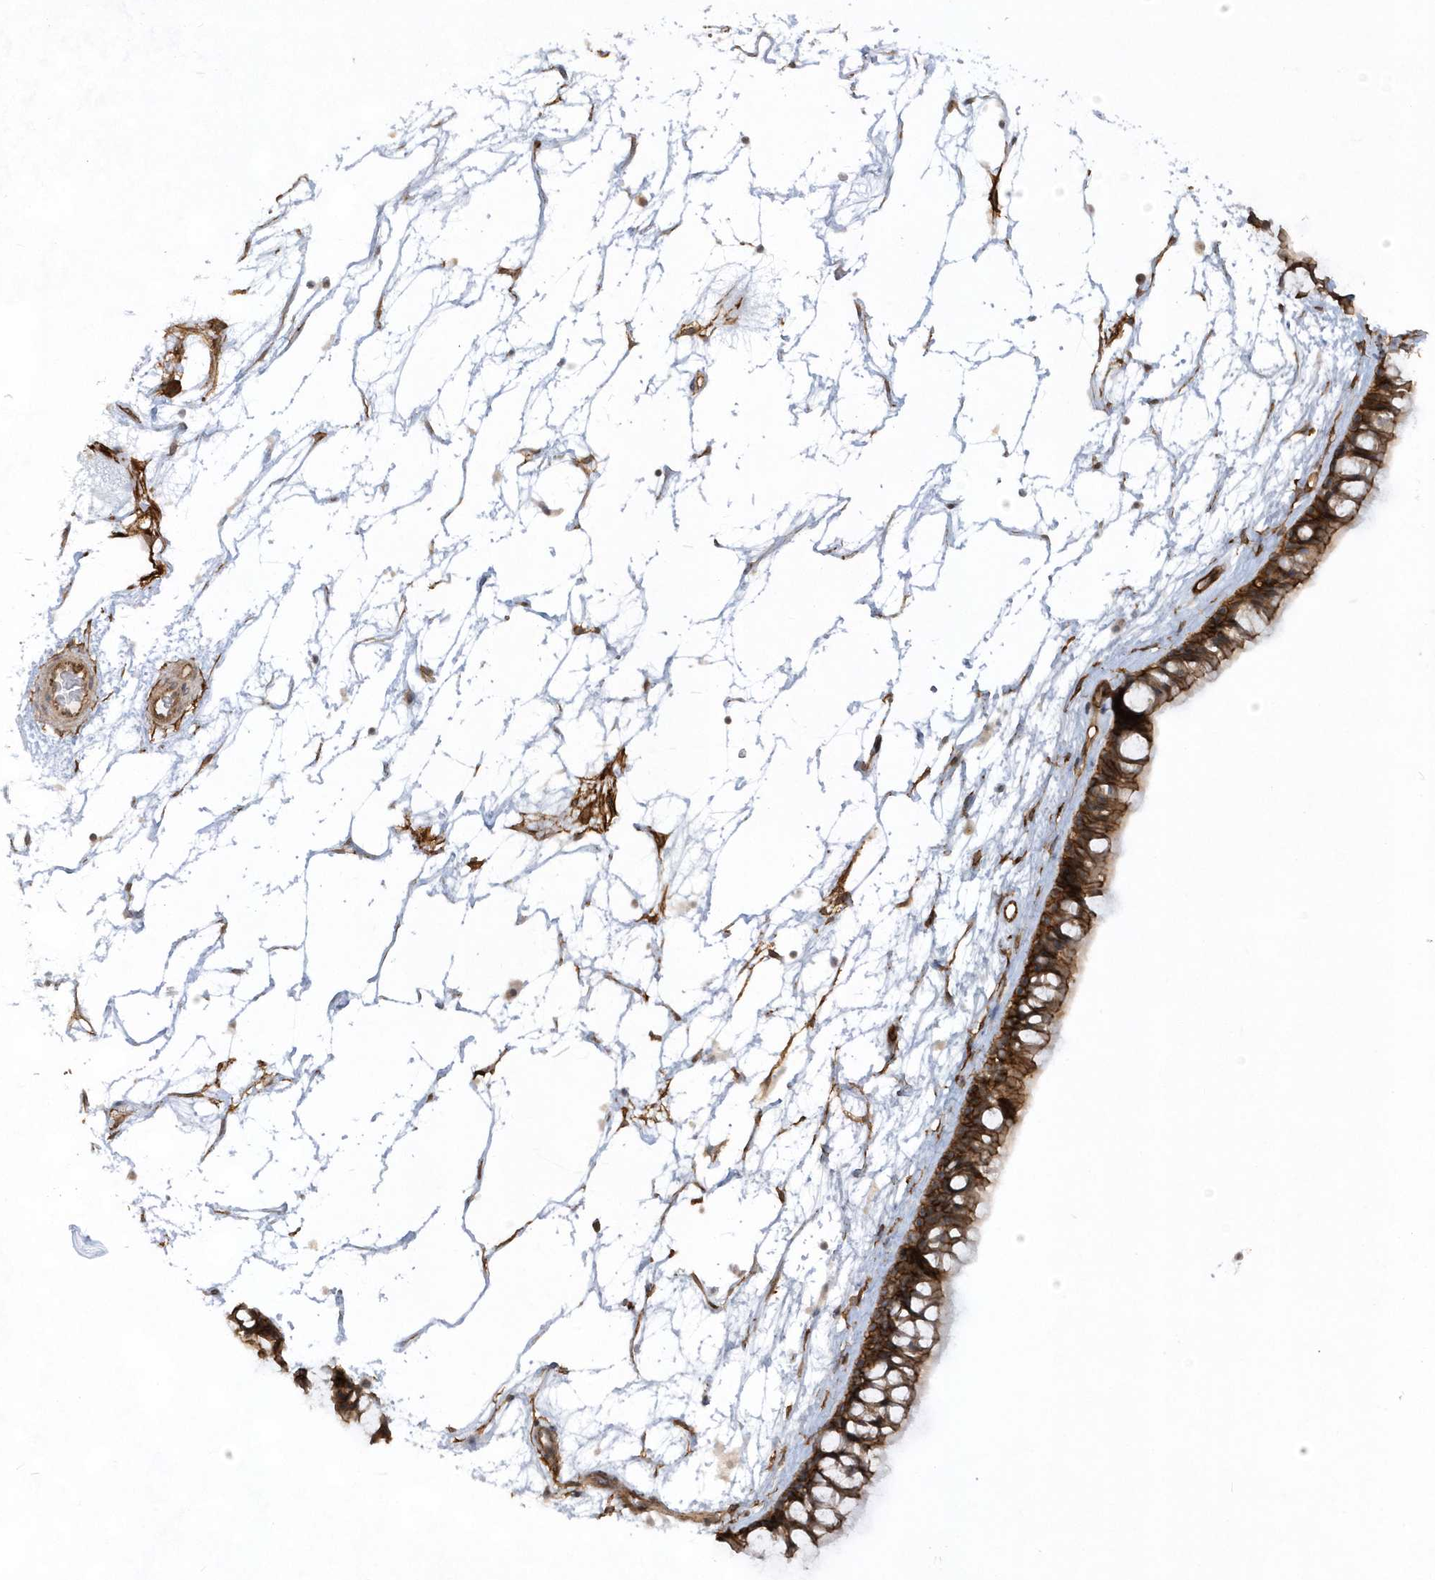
{"staining": {"intensity": "moderate", "quantity": ">75%", "location": "cytoplasmic/membranous"}, "tissue": "nasopharynx", "cell_type": "Respiratory epithelial cells", "image_type": "normal", "snomed": [{"axis": "morphology", "description": "Normal tissue, NOS"}, {"axis": "topography", "description": "Nasopharynx"}], "caption": "Nasopharynx was stained to show a protein in brown. There is medium levels of moderate cytoplasmic/membranous expression in about >75% of respiratory epithelial cells. The staining was performed using DAB to visualize the protein expression in brown, while the nuclei were stained in blue with hematoxylin (Magnification: 20x).", "gene": "RAI14", "patient": {"sex": "male", "age": 64}}